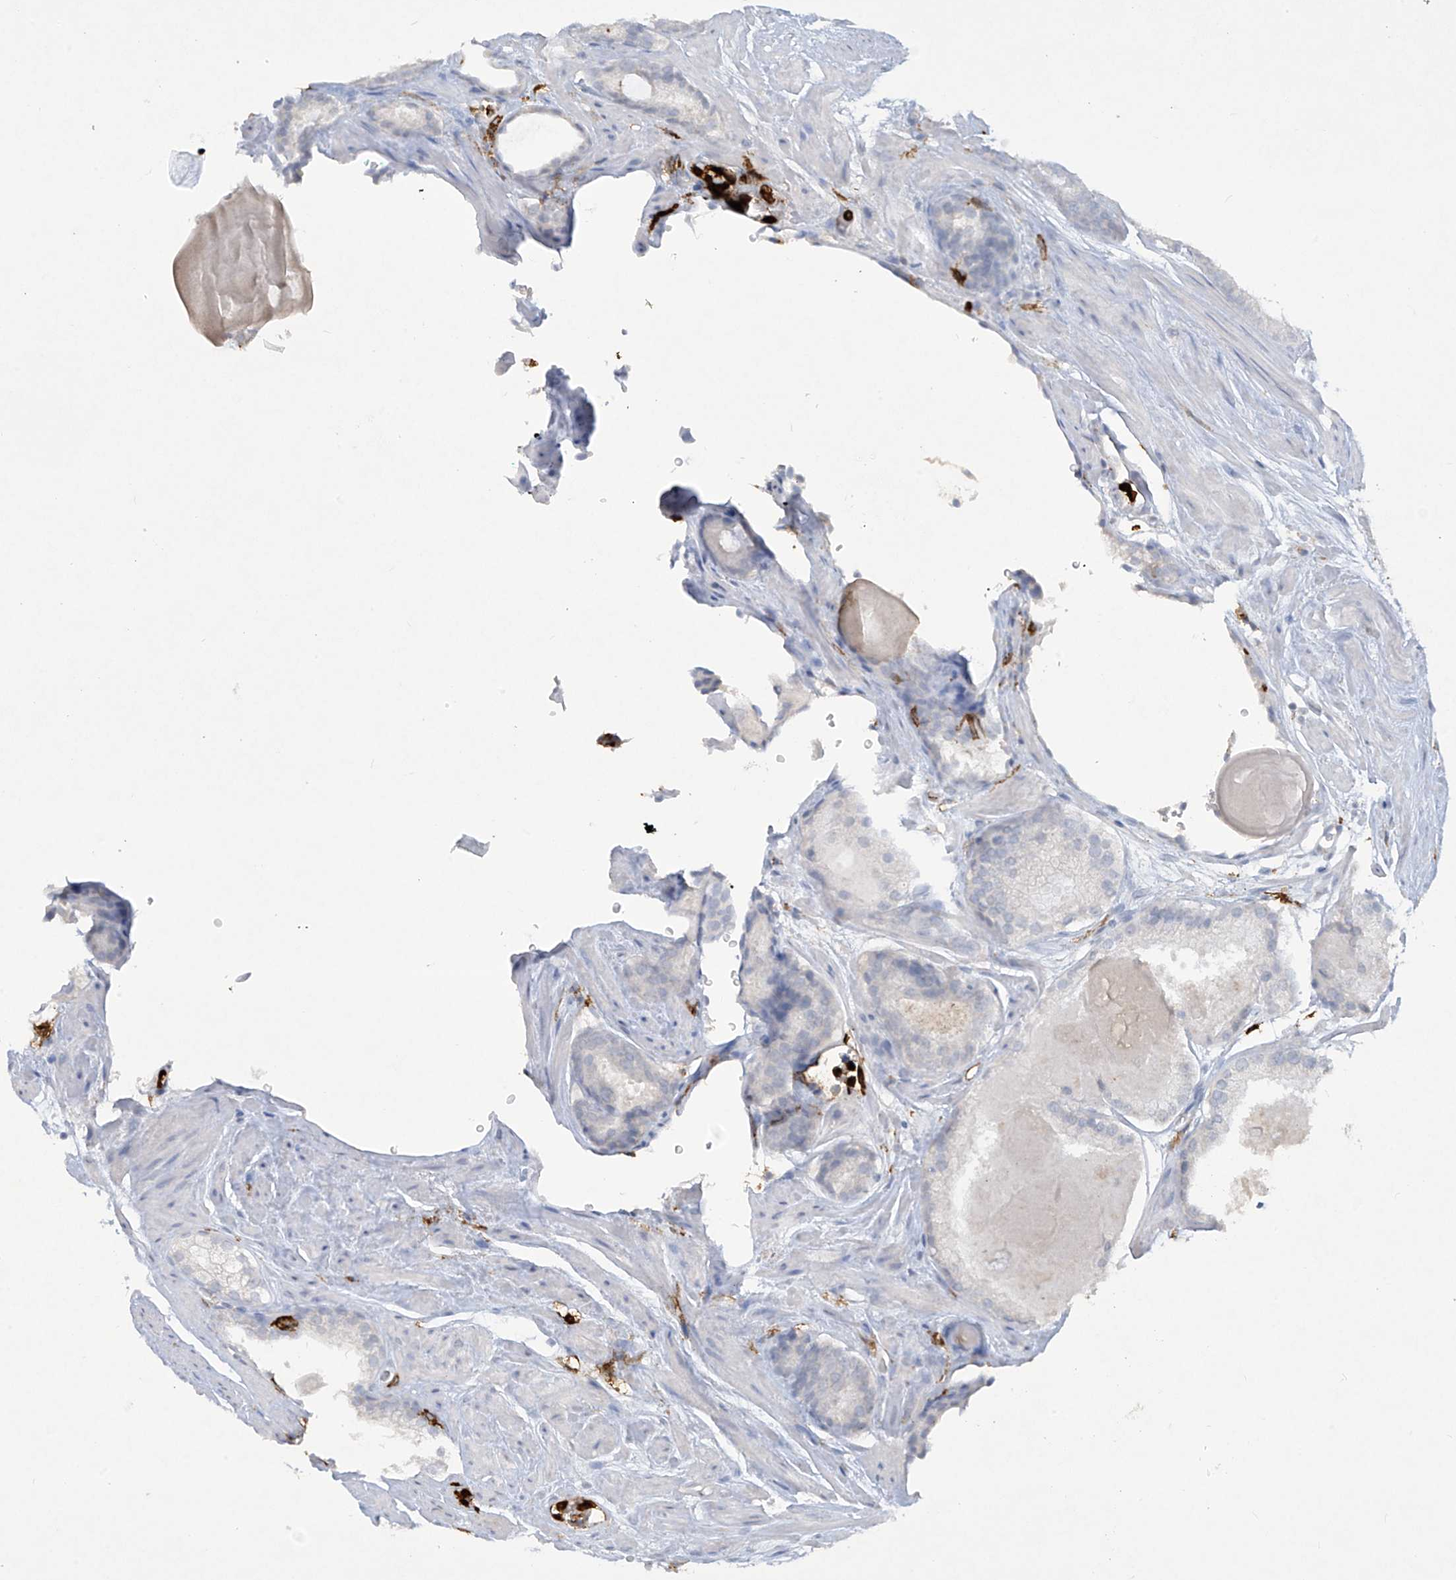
{"staining": {"intensity": "negative", "quantity": "none", "location": "none"}, "tissue": "prostate cancer", "cell_type": "Tumor cells", "image_type": "cancer", "snomed": [{"axis": "morphology", "description": "Adenocarcinoma, Low grade"}, {"axis": "topography", "description": "Prostate"}], "caption": "This micrograph is of prostate adenocarcinoma (low-grade) stained with immunohistochemistry to label a protein in brown with the nuclei are counter-stained blue. There is no positivity in tumor cells. Nuclei are stained in blue.", "gene": "FCGR3A", "patient": {"sex": "male", "age": 69}}